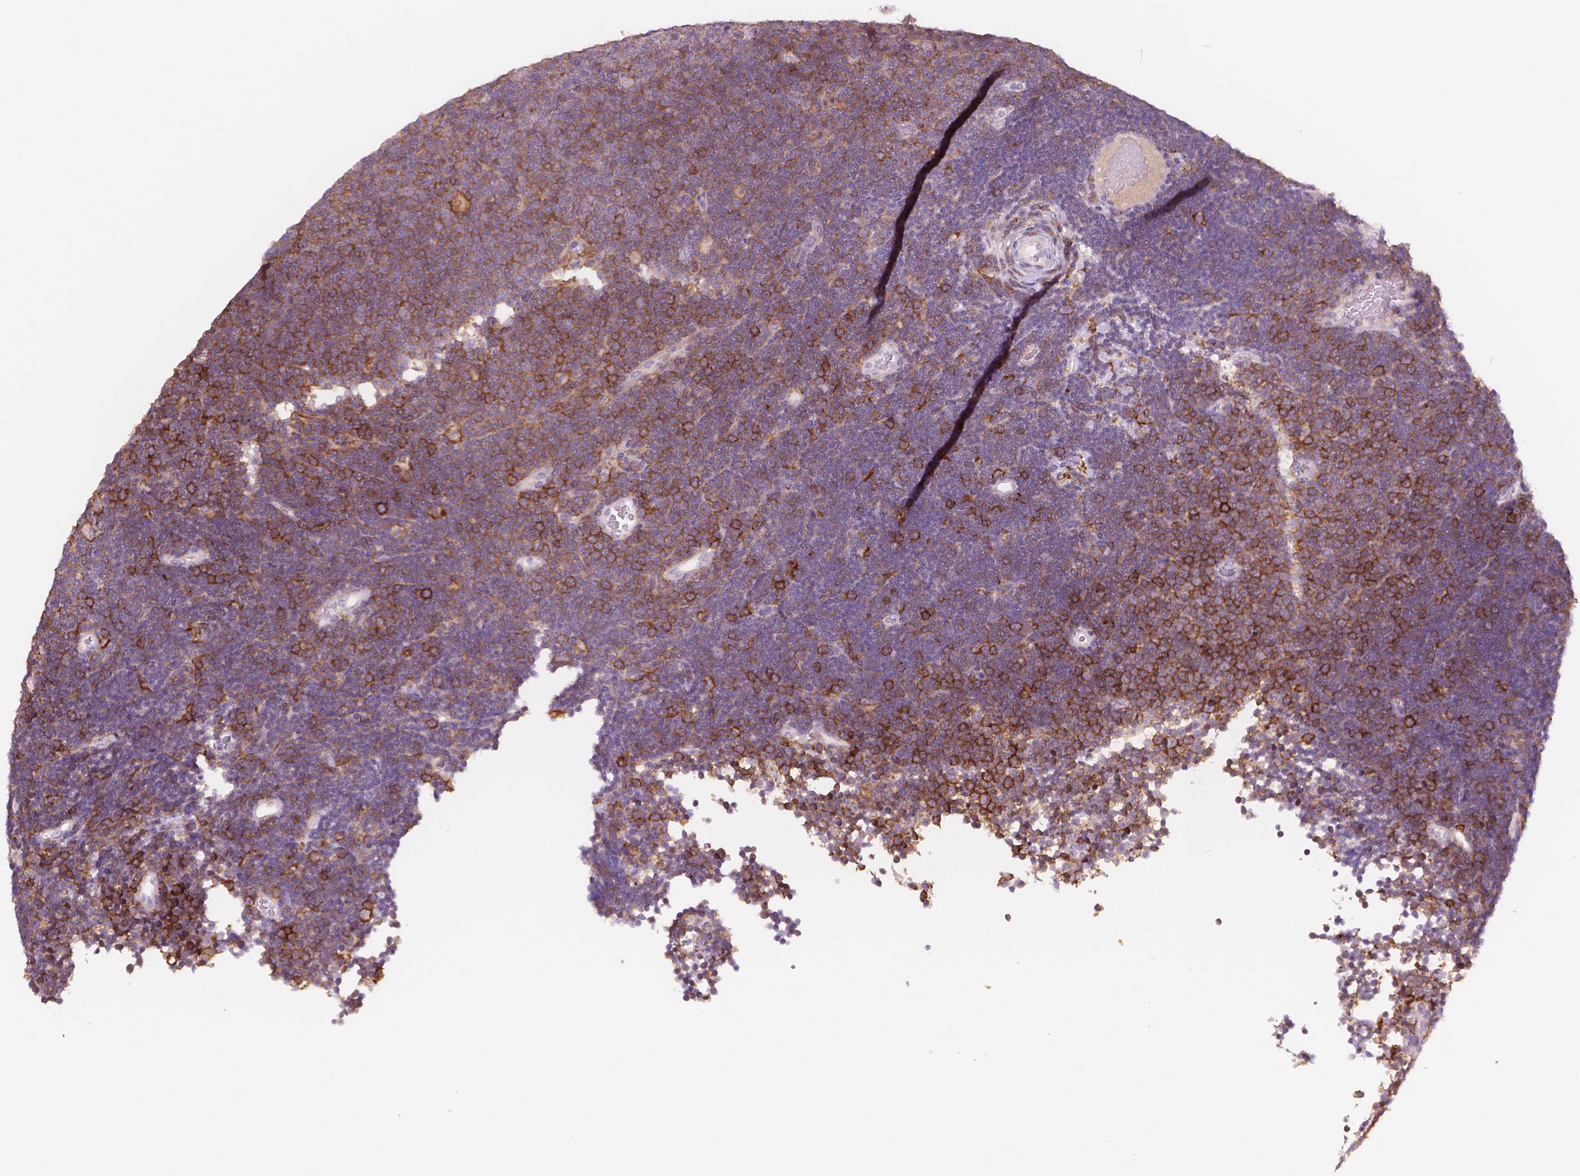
{"staining": {"intensity": "strong", "quantity": "<25%", "location": "cytoplasmic/membranous"}, "tissue": "lymphoma", "cell_type": "Tumor cells", "image_type": "cancer", "snomed": [{"axis": "morphology", "description": "Malignant lymphoma, non-Hodgkin's type, Low grade"}, {"axis": "topography", "description": "Brain"}], "caption": "Lymphoma stained with DAB immunohistochemistry (IHC) reveals medium levels of strong cytoplasmic/membranous expression in approximately <25% of tumor cells.", "gene": "SEMA4A", "patient": {"sex": "female", "age": 66}}